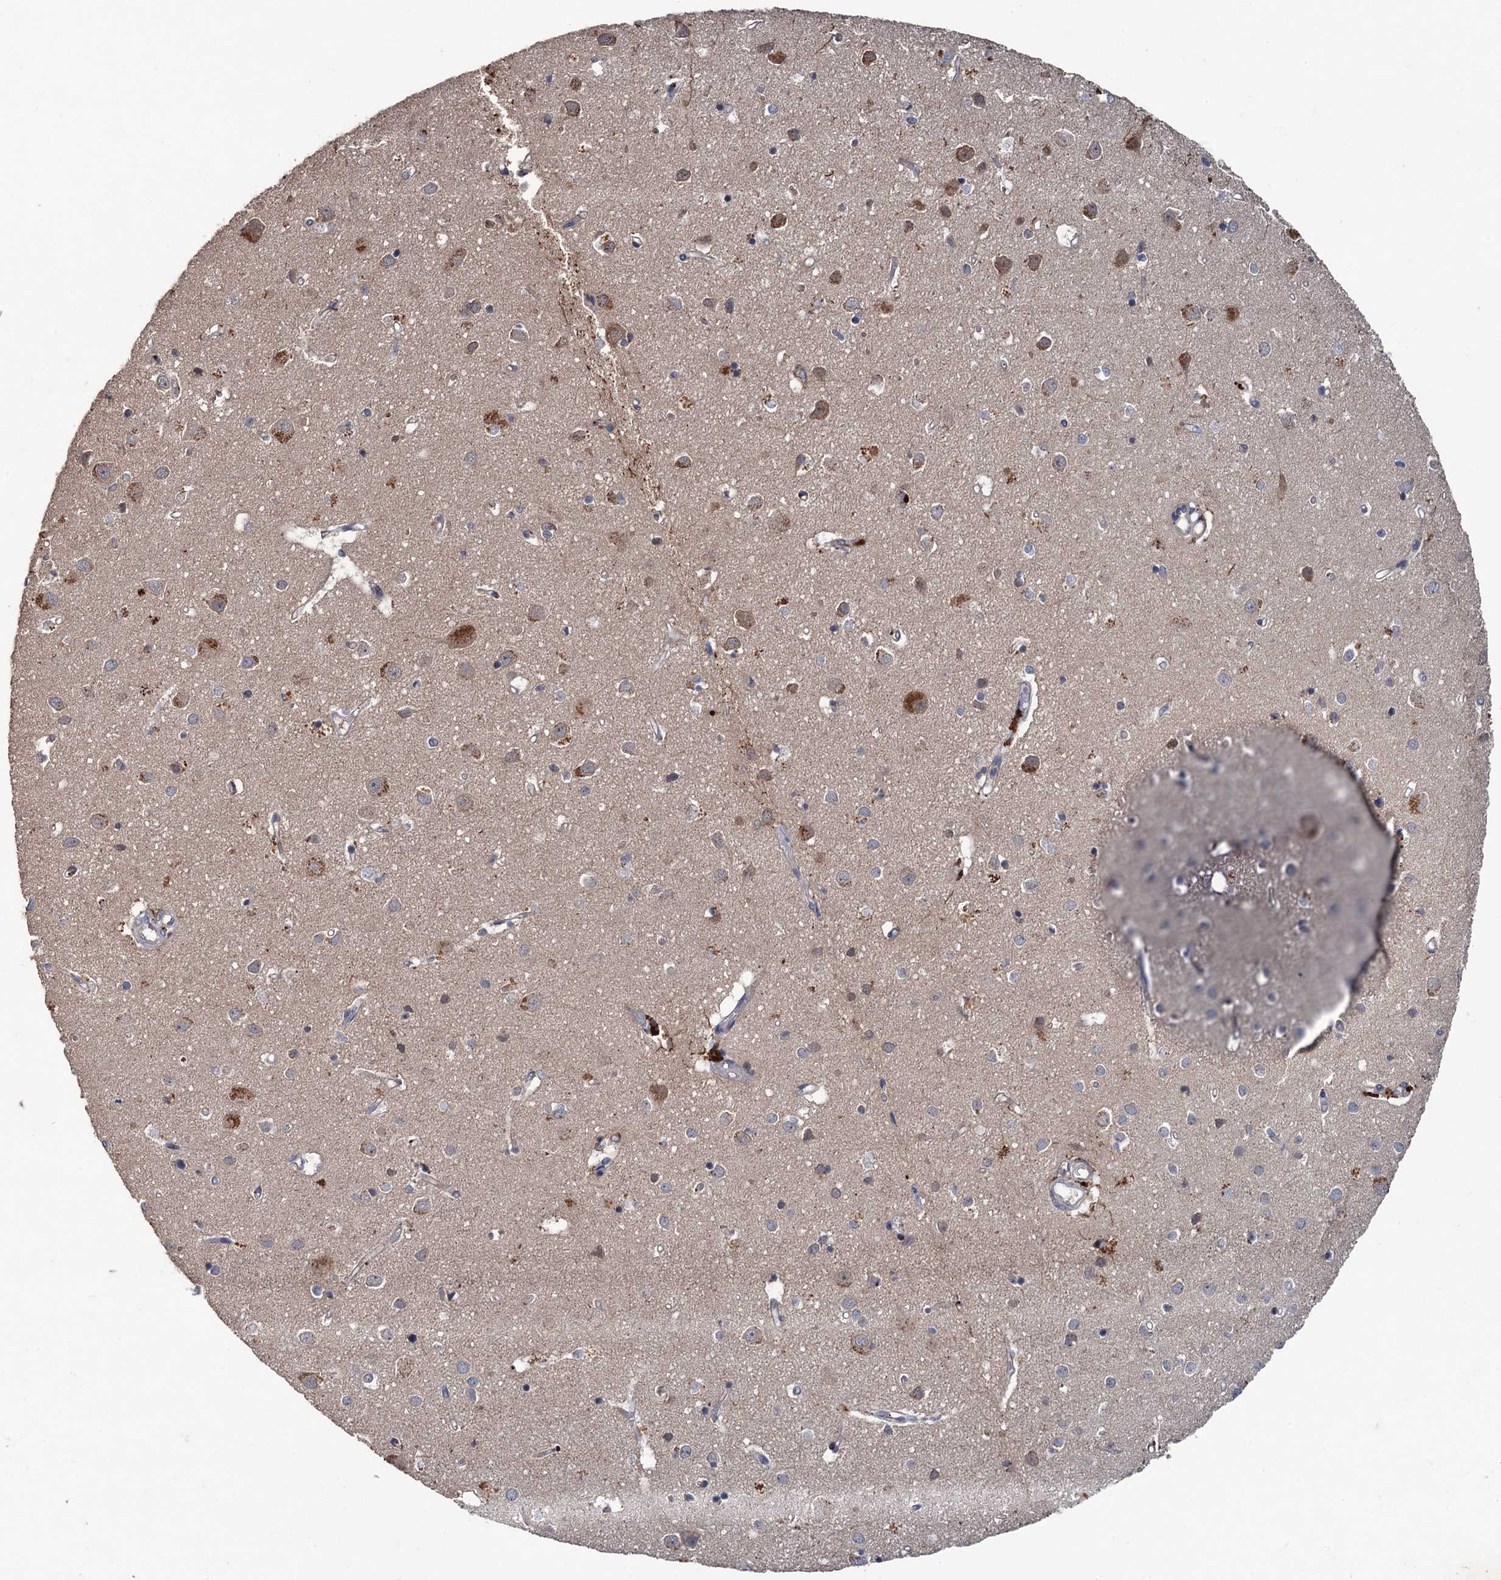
{"staining": {"intensity": "negative", "quantity": "none", "location": "none"}, "tissue": "cerebral cortex", "cell_type": "Endothelial cells", "image_type": "normal", "snomed": [{"axis": "morphology", "description": "Normal tissue, NOS"}, {"axis": "topography", "description": "Cerebral cortex"}], "caption": "Micrograph shows no protein expression in endothelial cells of benign cerebral cortex.", "gene": "ZNF438", "patient": {"sex": "female", "age": 64}}